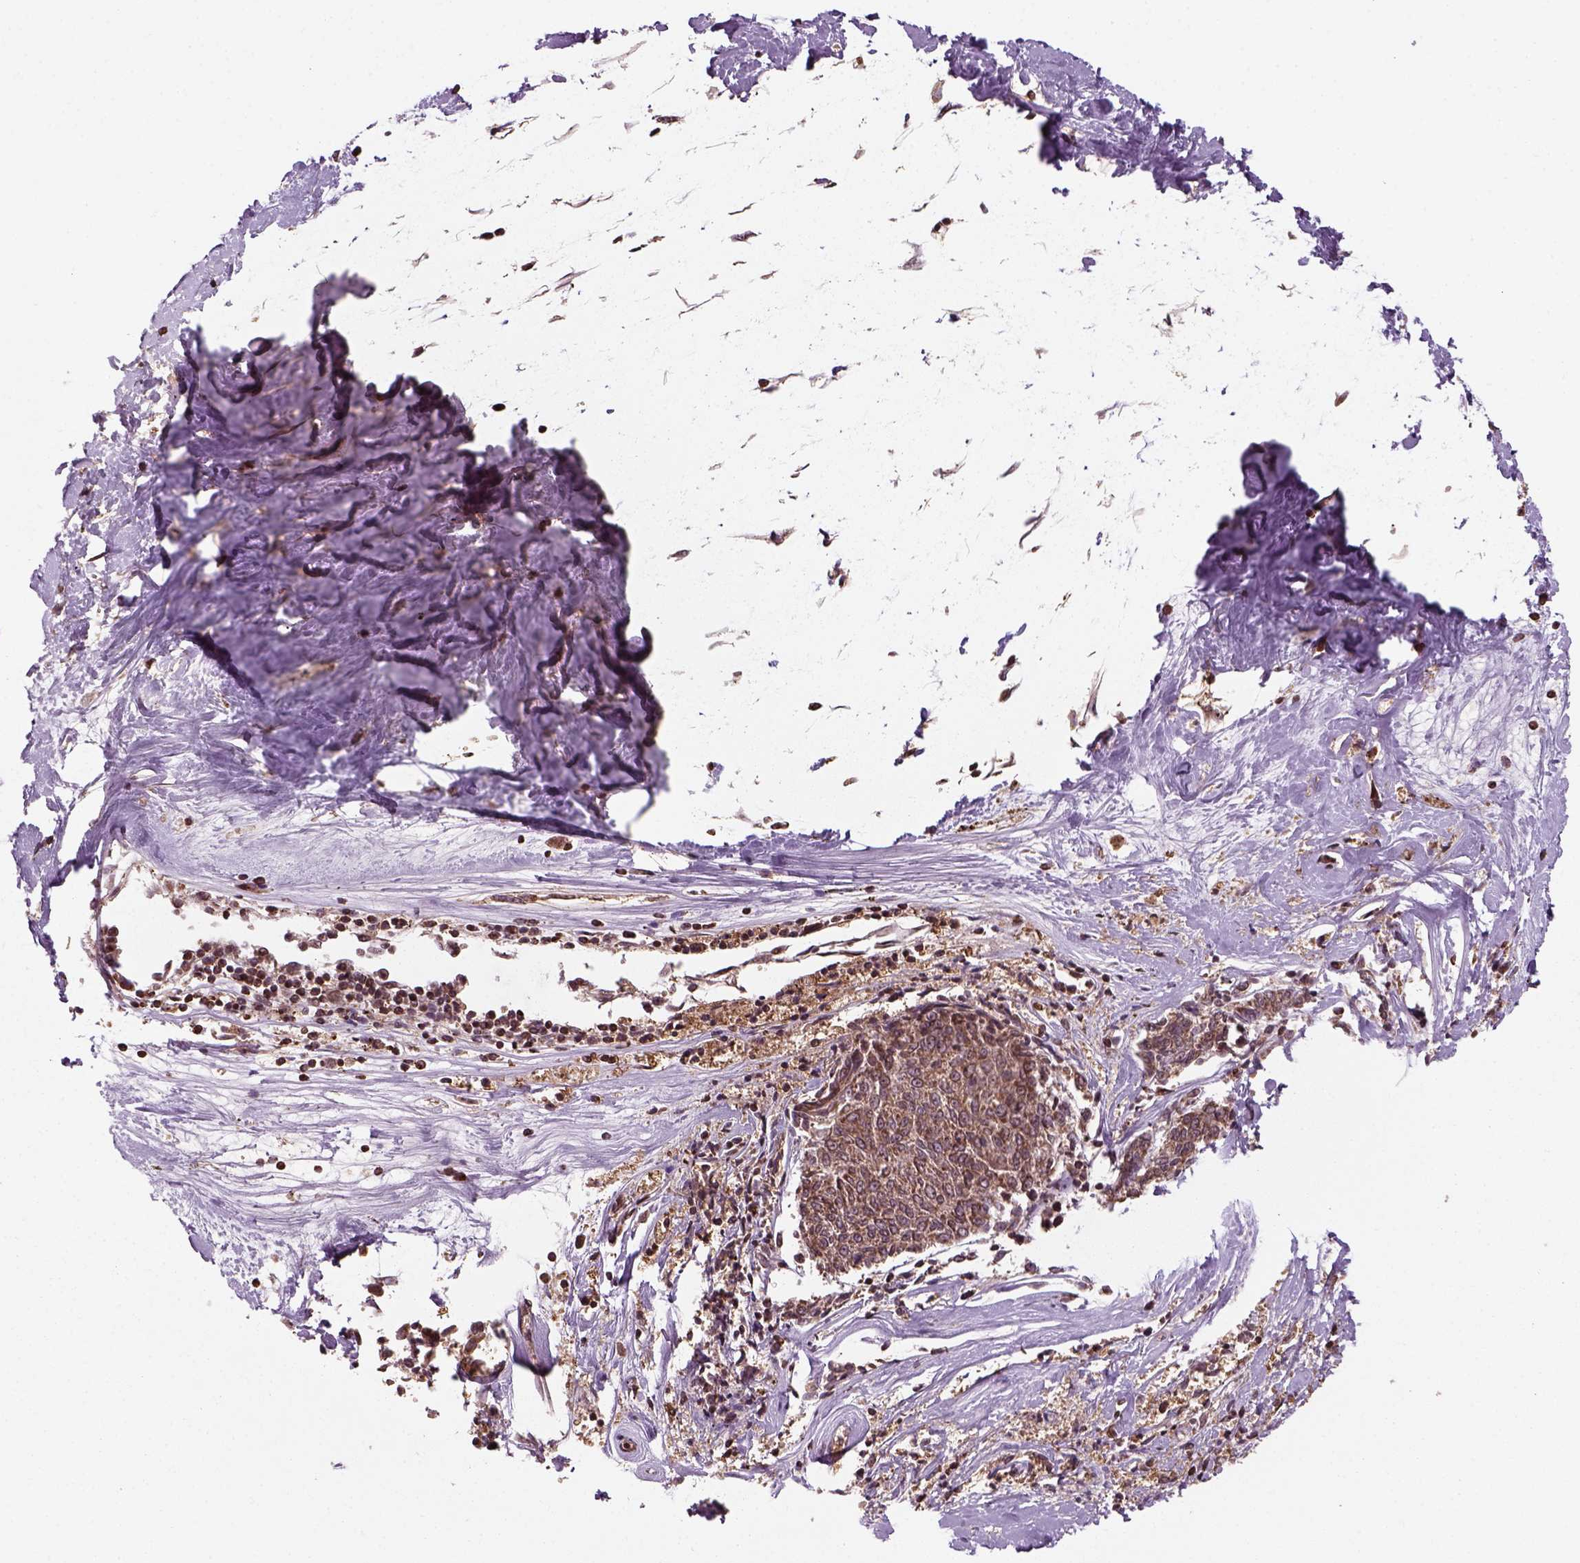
{"staining": {"intensity": "moderate", "quantity": ">75%", "location": "cytoplasmic/membranous,nuclear"}, "tissue": "melanoma", "cell_type": "Tumor cells", "image_type": "cancer", "snomed": [{"axis": "morphology", "description": "Malignant melanoma, NOS"}, {"axis": "topography", "description": "Skin"}], "caption": "This histopathology image demonstrates immunohistochemistry staining of melanoma, with medium moderate cytoplasmic/membranous and nuclear expression in about >75% of tumor cells.", "gene": "NUDT9", "patient": {"sex": "female", "age": 72}}